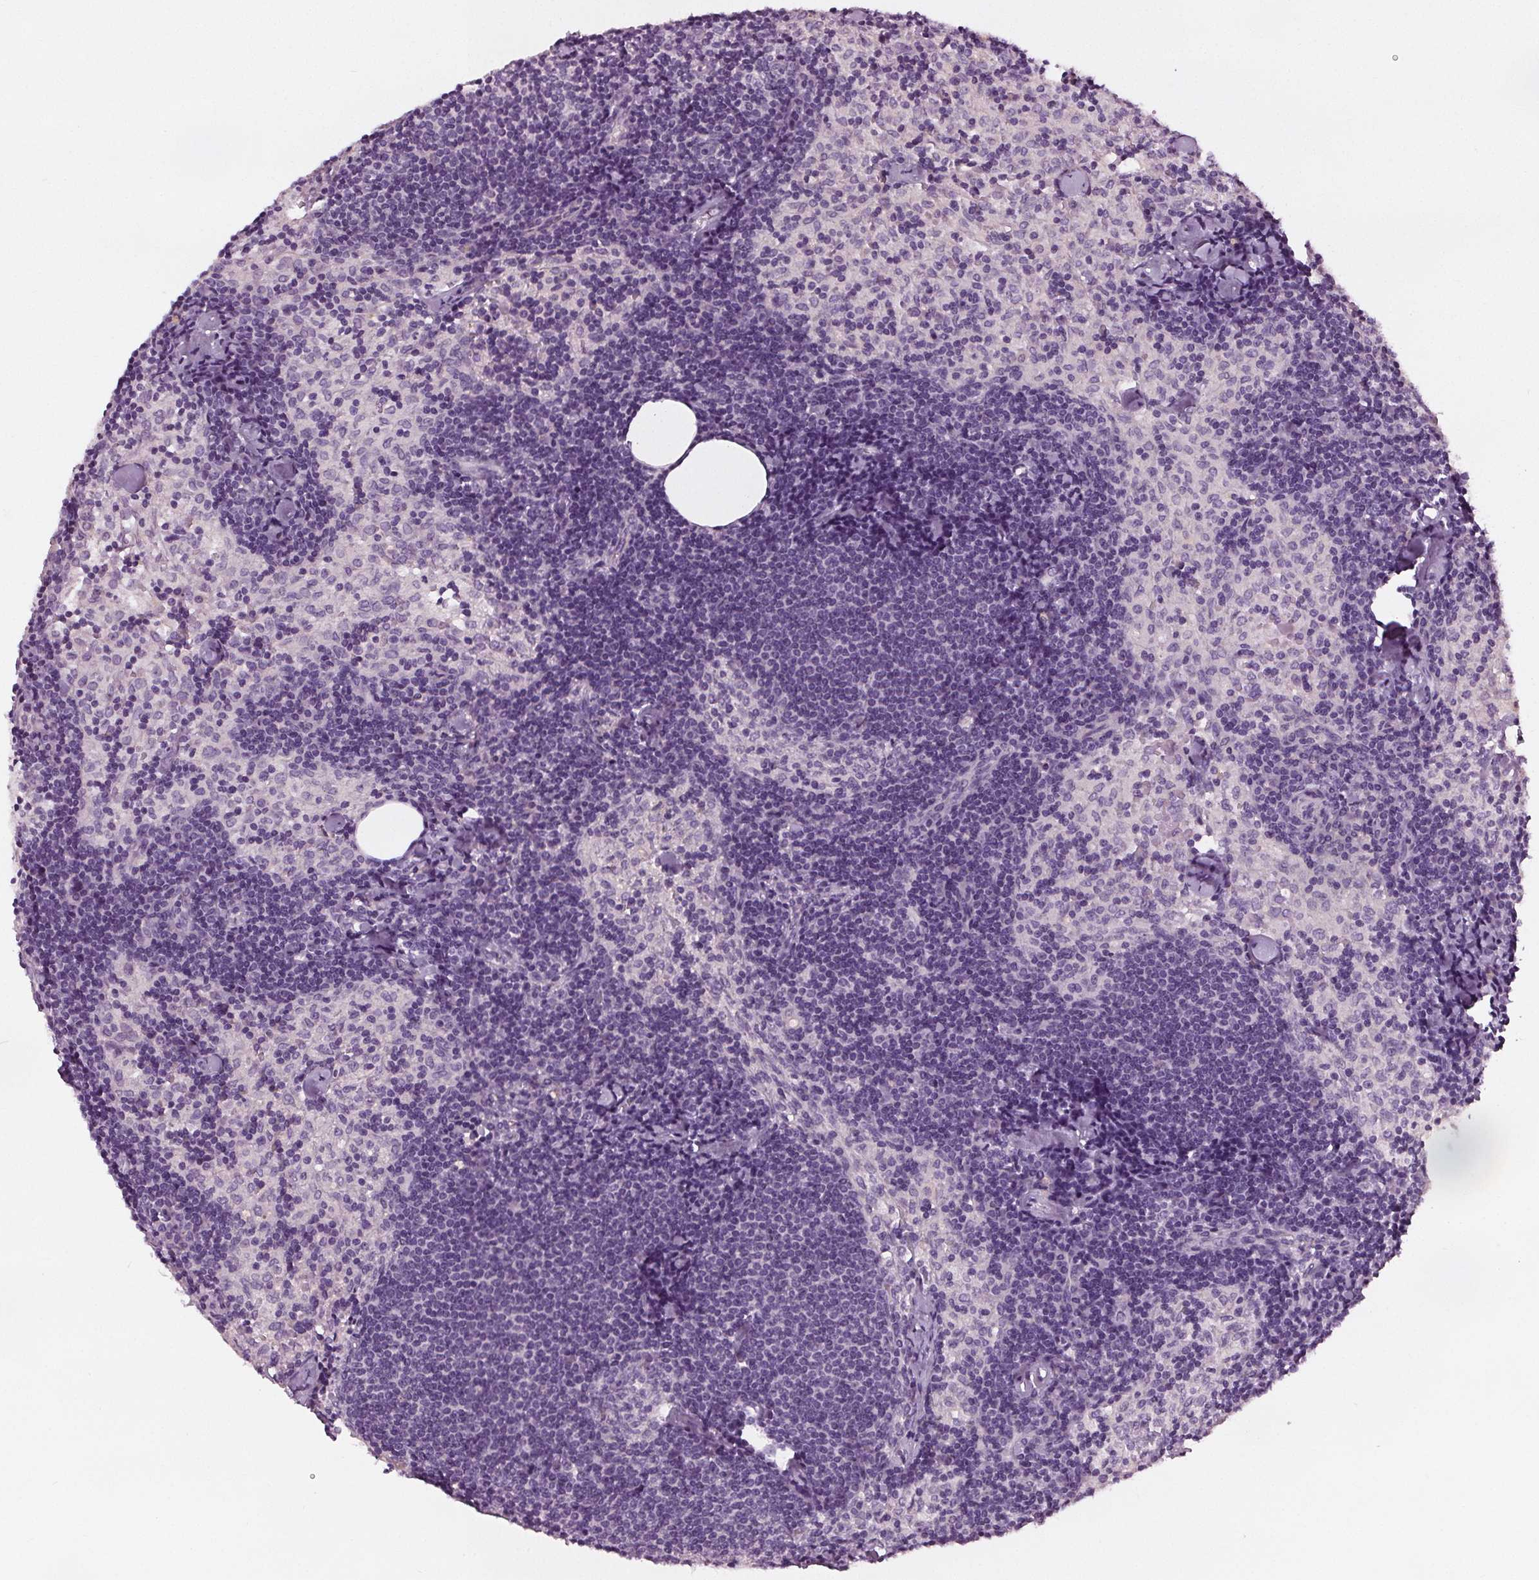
{"staining": {"intensity": "negative", "quantity": "none", "location": "none"}, "tissue": "lymph node", "cell_type": "Germinal center cells", "image_type": "normal", "snomed": [{"axis": "morphology", "description": "Normal tissue, NOS"}, {"axis": "topography", "description": "Lymph node"}], "caption": "DAB (3,3'-diaminobenzidine) immunohistochemical staining of benign lymph node displays no significant positivity in germinal center cells.", "gene": "RASA1", "patient": {"sex": "female", "age": 69}}